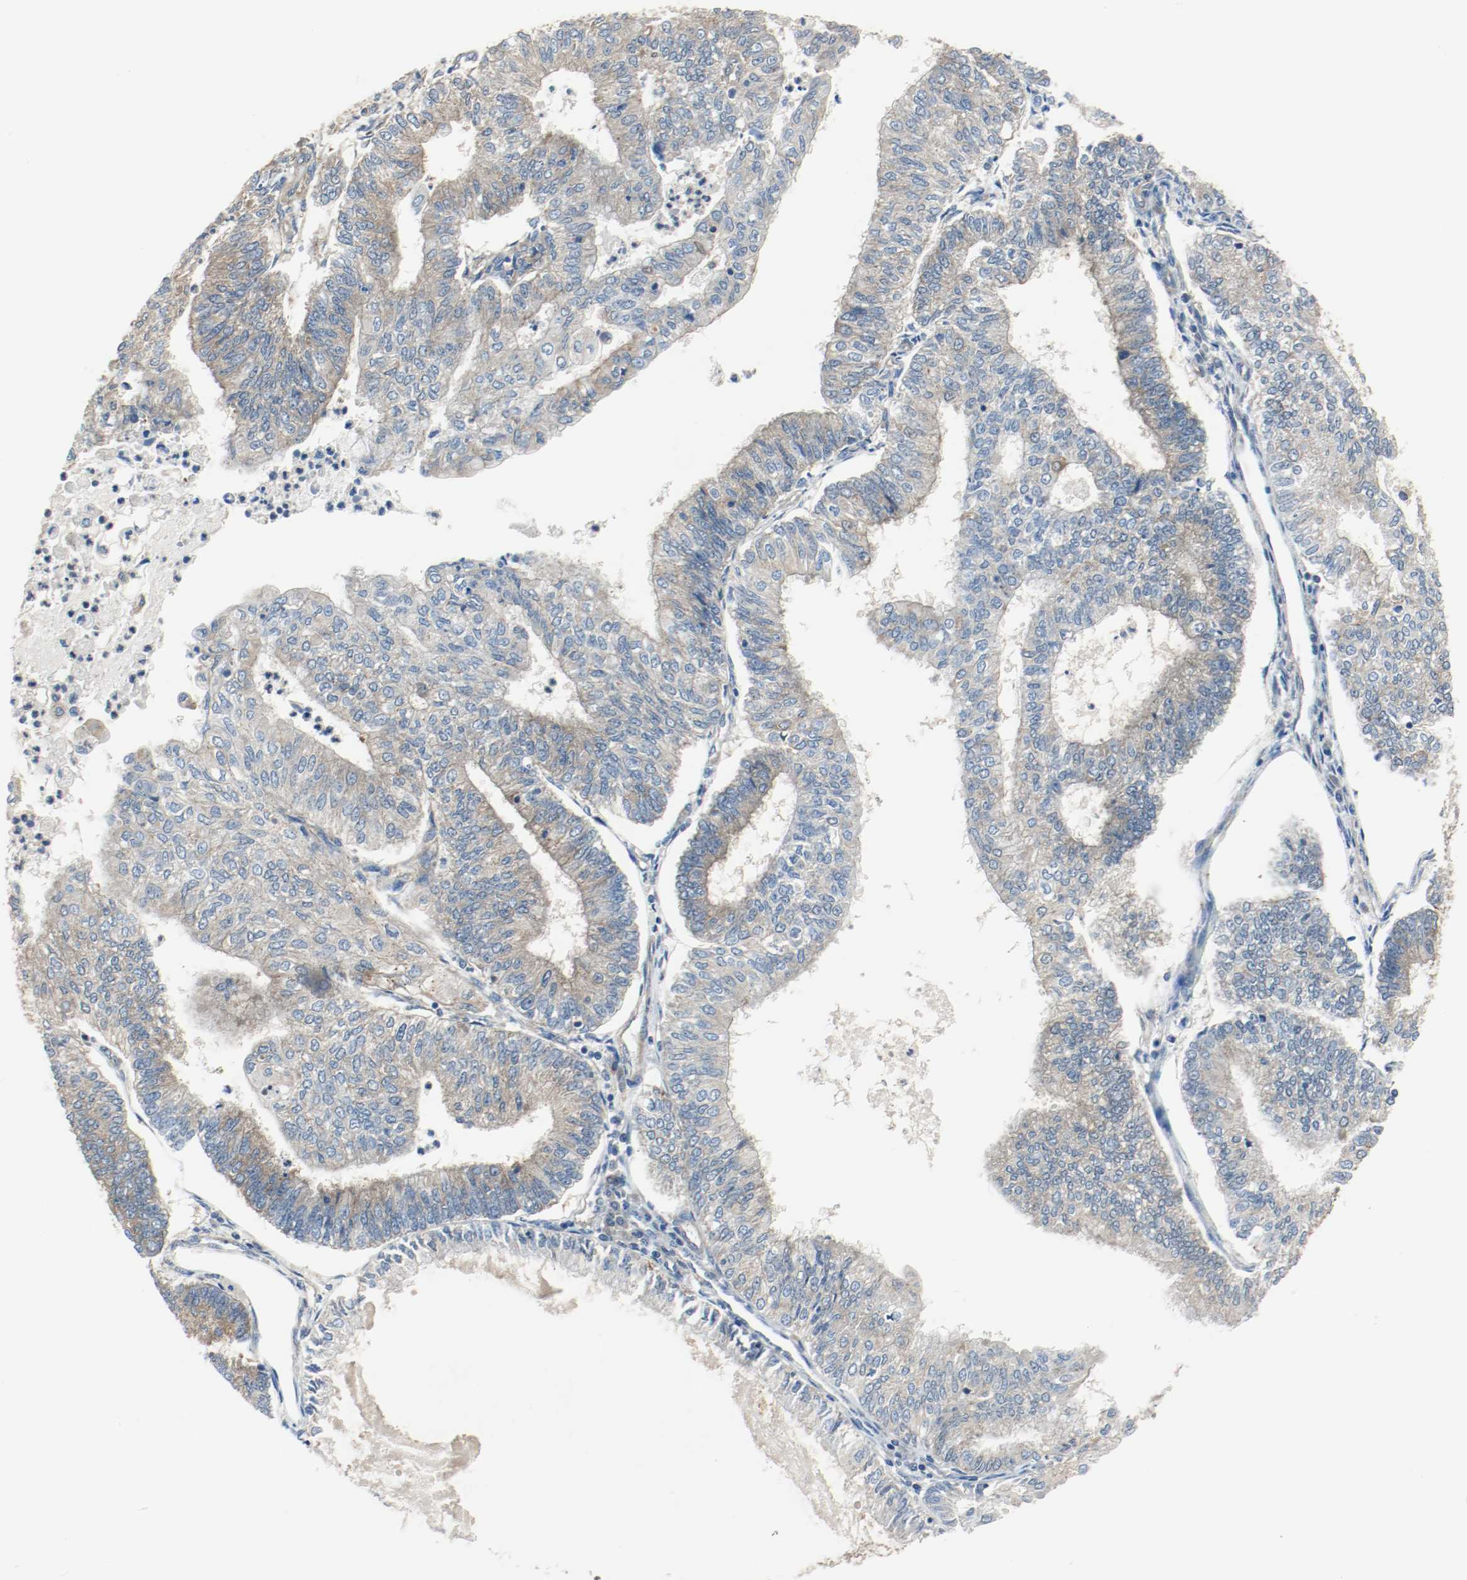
{"staining": {"intensity": "moderate", "quantity": ">75%", "location": "cytoplasmic/membranous"}, "tissue": "endometrial cancer", "cell_type": "Tumor cells", "image_type": "cancer", "snomed": [{"axis": "morphology", "description": "Adenocarcinoma, NOS"}, {"axis": "topography", "description": "Endometrium"}], "caption": "An immunohistochemistry (IHC) image of tumor tissue is shown. Protein staining in brown labels moderate cytoplasmic/membranous positivity in endometrial adenocarcinoma within tumor cells.", "gene": "HGS", "patient": {"sex": "female", "age": 59}}